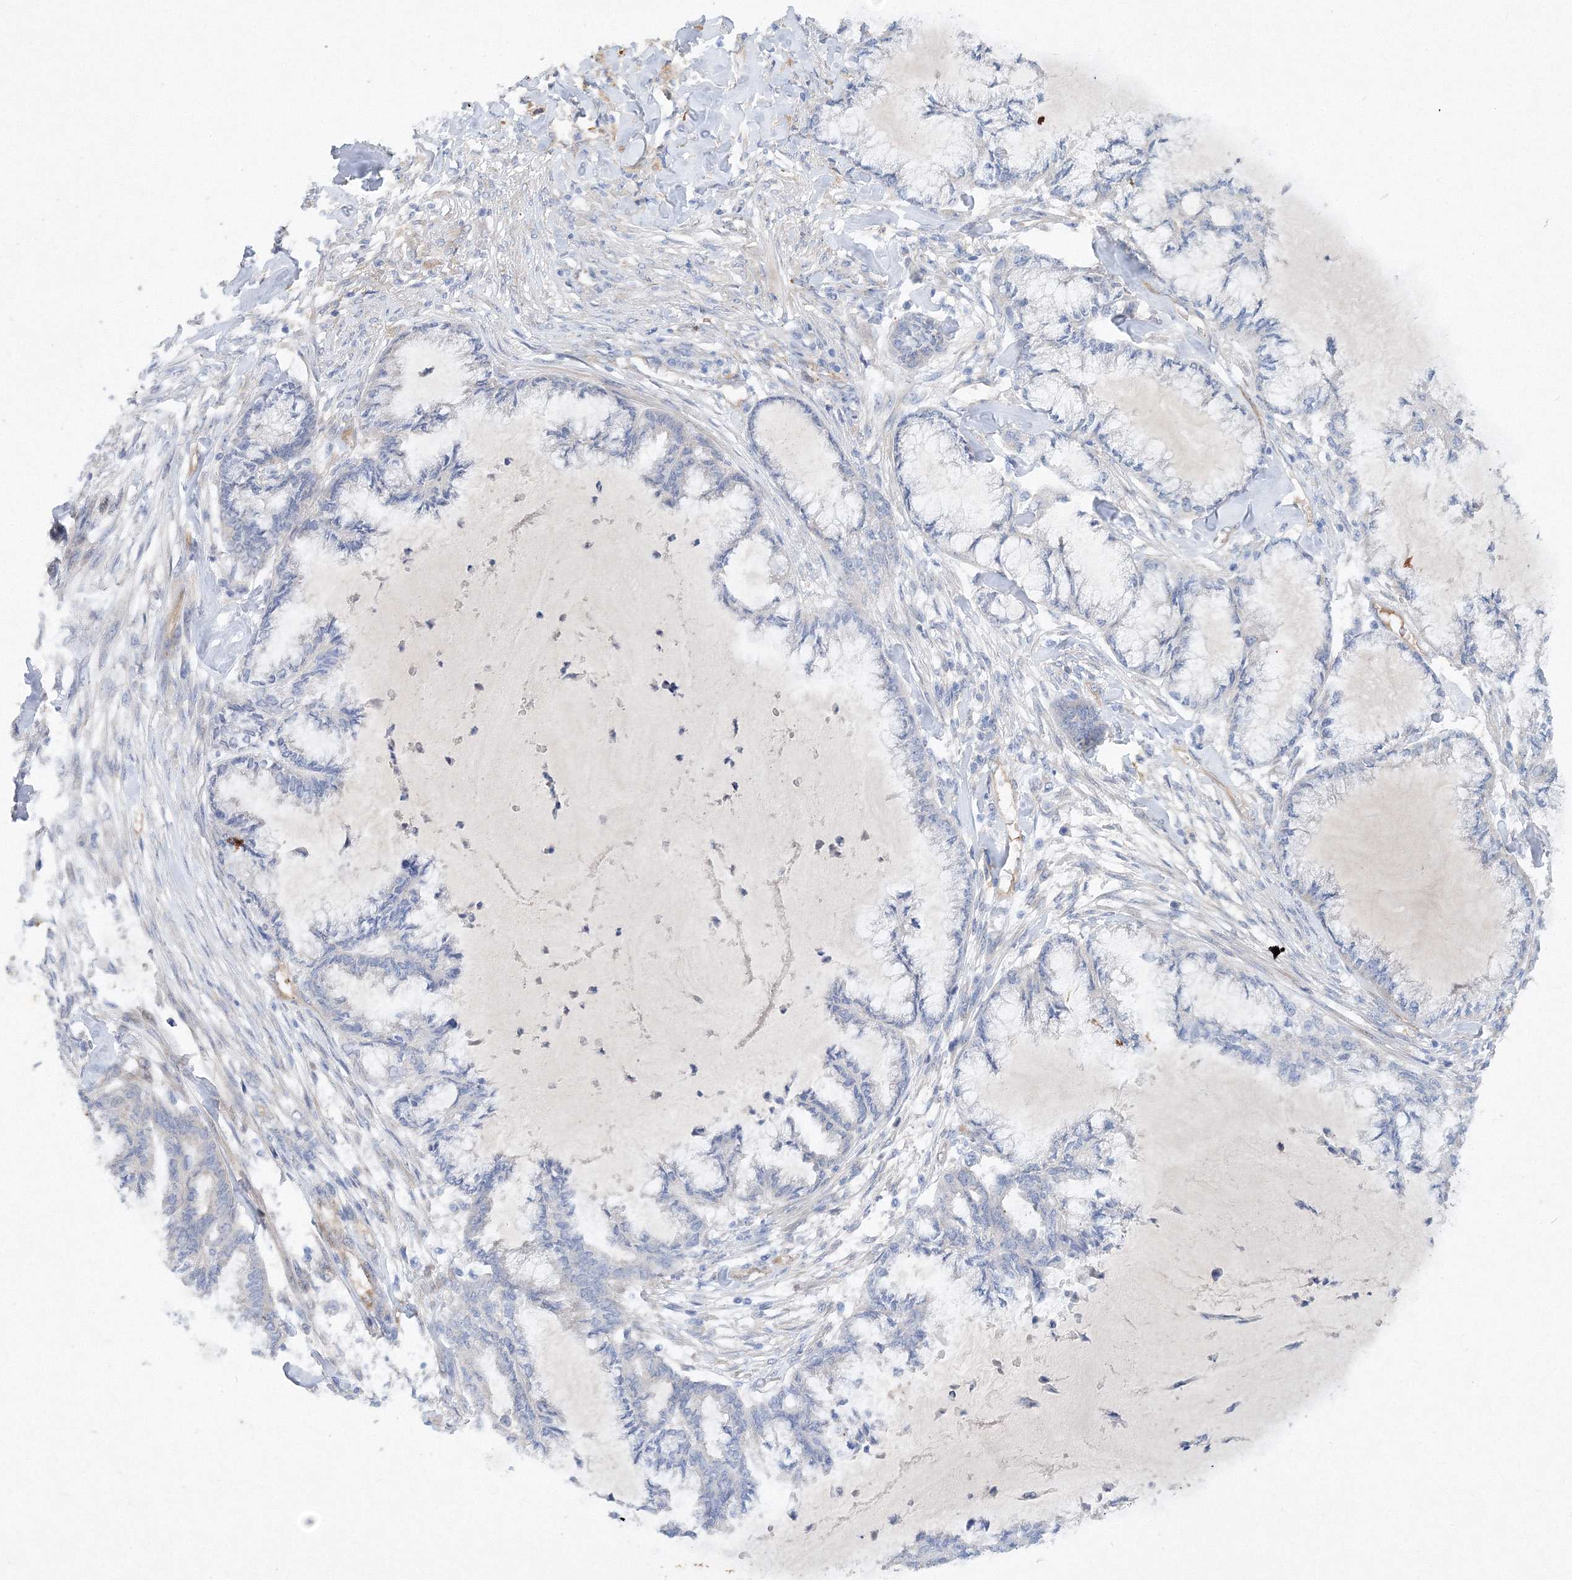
{"staining": {"intensity": "negative", "quantity": "none", "location": "none"}, "tissue": "endometrial cancer", "cell_type": "Tumor cells", "image_type": "cancer", "snomed": [{"axis": "morphology", "description": "Adenocarcinoma, NOS"}, {"axis": "topography", "description": "Endometrium"}], "caption": "The micrograph exhibits no staining of tumor cells in endometrial adenocarcinoma.", "gene": "TANC1", "patient": {"sex": "female", "age": 86}}